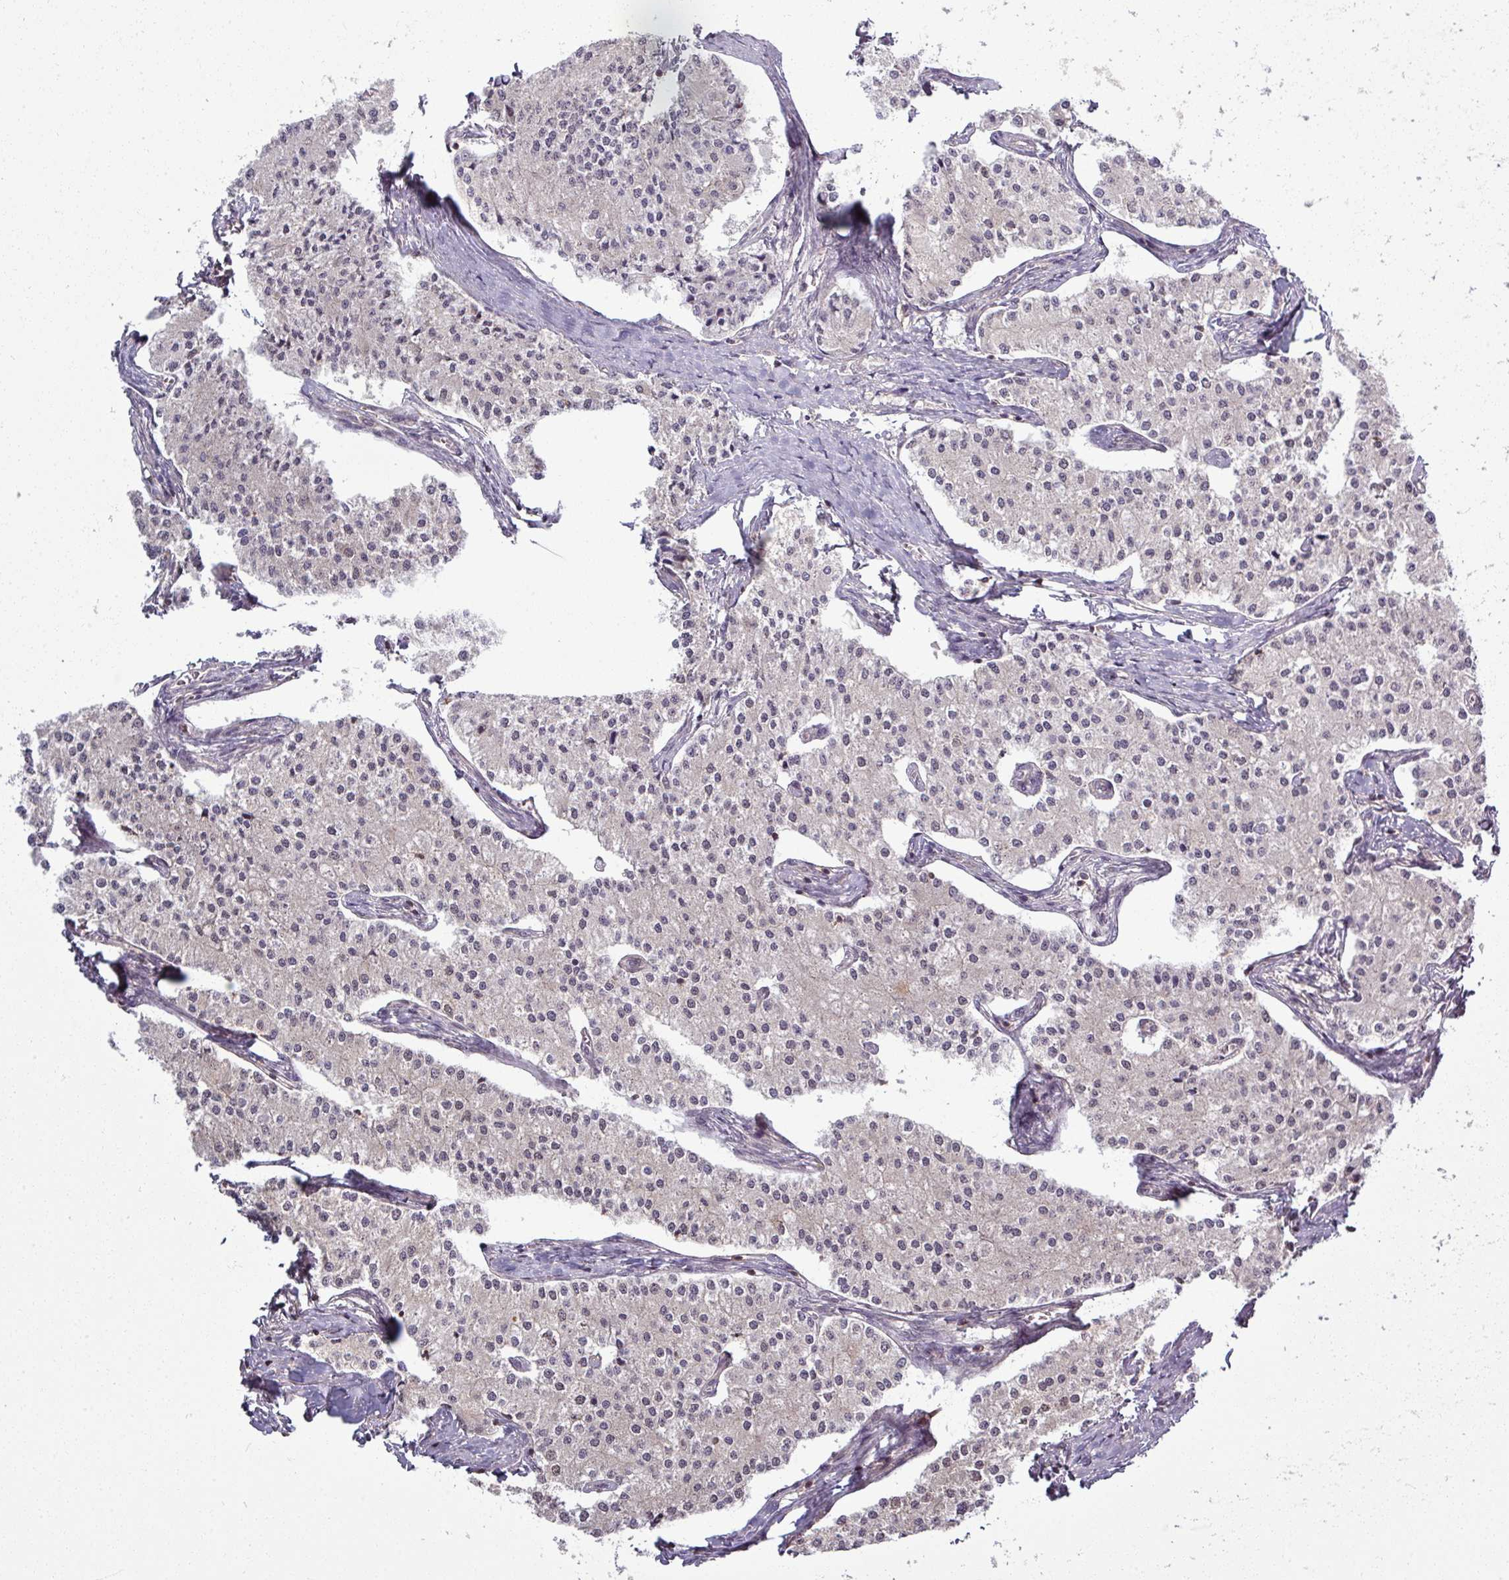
{"staining": {"intensity": "negative", "quantity": "none", "location": "none"}, "tissue": "carcinoid", "cell_type": "Tumor cells", "image_type": "cancer", "snomed": [{"axis": "morphology", "description": "Carcinoid, malignant, NOS"}, {"axis": "topography", "description": "Colon"}], "caption": "Protein analysis of malignant carcinoid displays no significant expression in tumor cells. (DAB immunohistochemistry (IHC) visualized using brightfield microscopy, high magnification).", "gene": "TUSC3", "patient": {"sex": "female", "age": 52}}